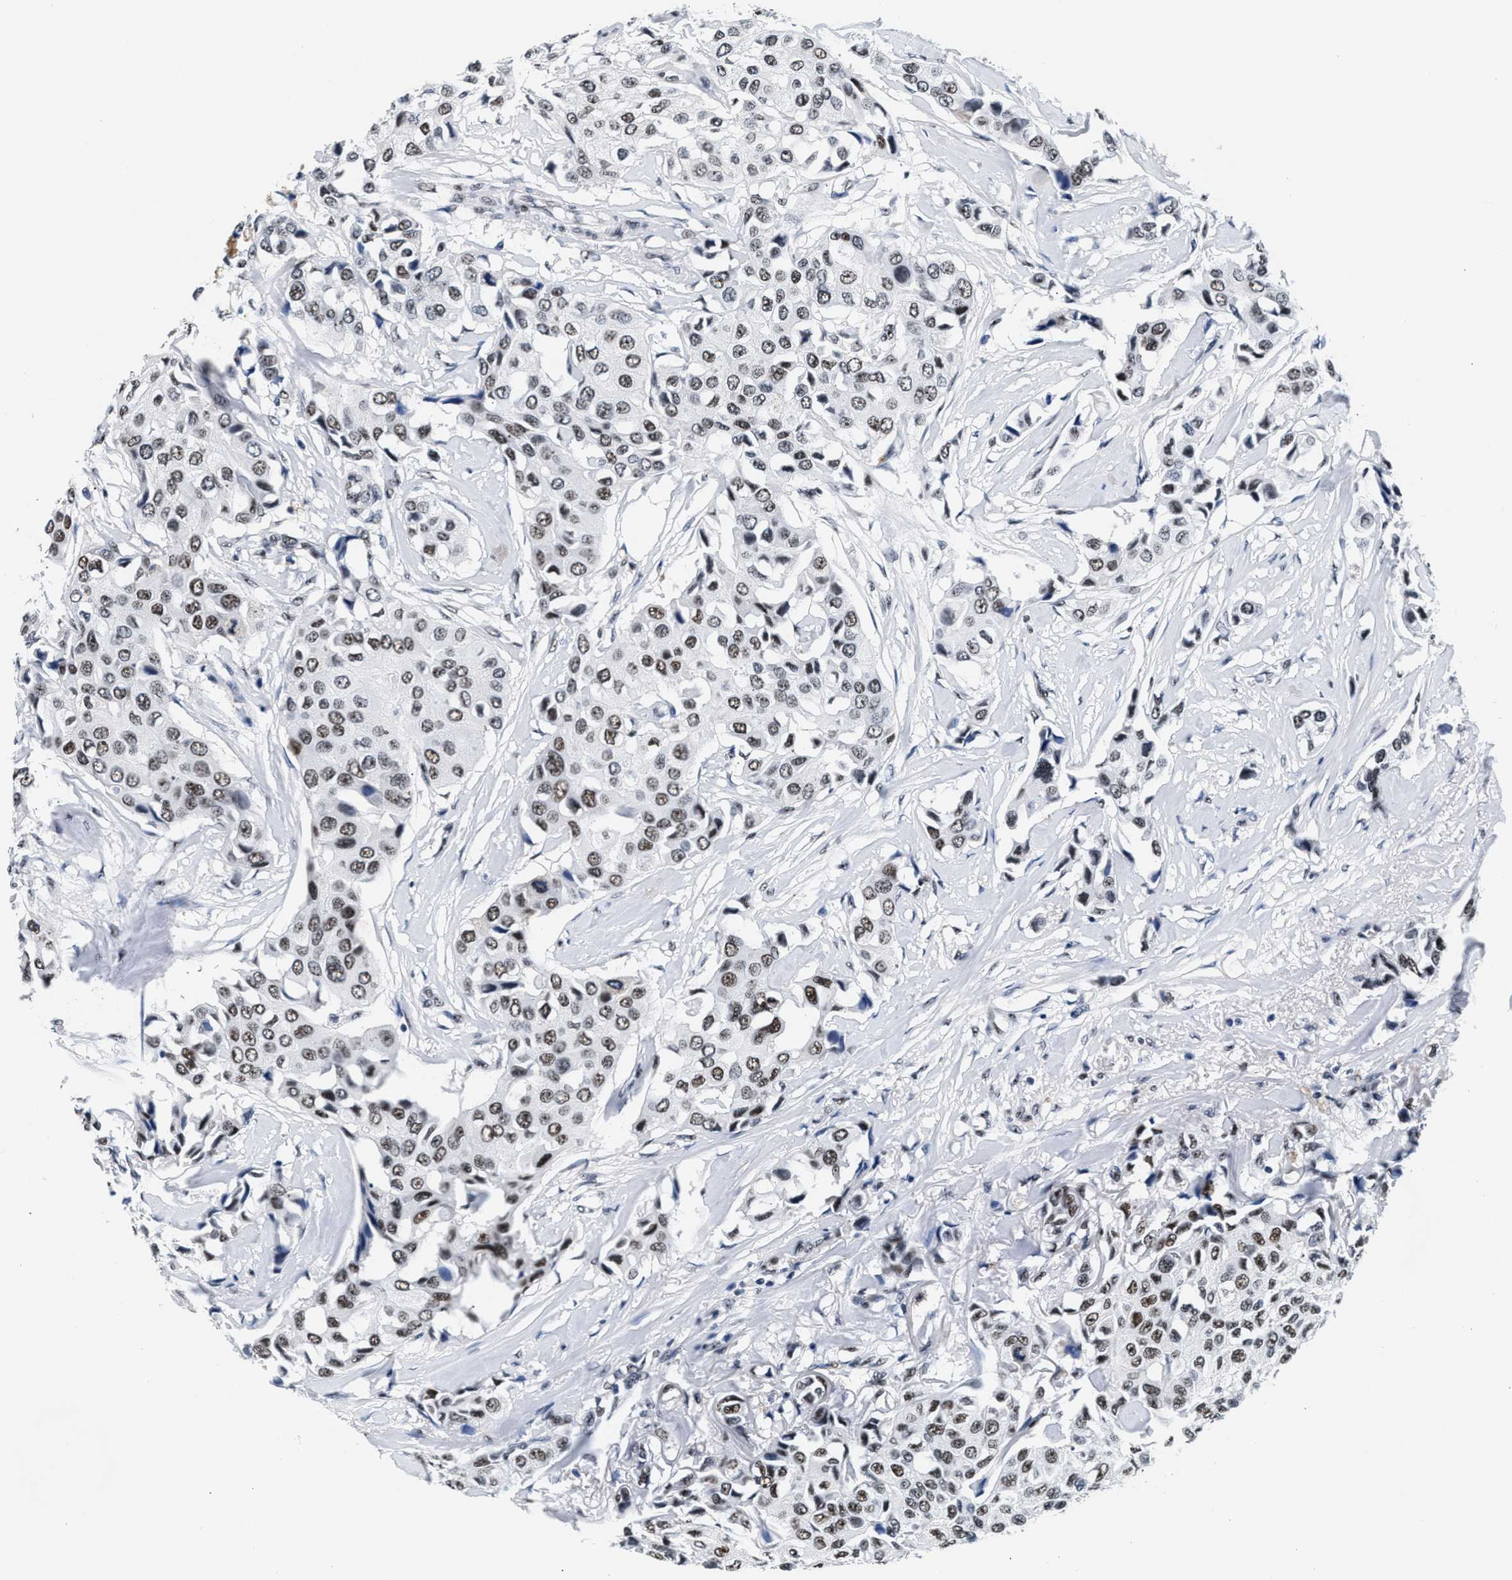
{"staining": {"intensity": "moderate", "quantity": ">75%", "location": "nuclear"}, "tissue": "breast cancer", "cell_type": "Tumor cells", "image_type": "cancer", "snomed": [{"axis": "morphology", "description": "Duct carcinoma"}, {"axis": "topography", "description": "Breast"}], "caption": "High-power microscopy captured an immunohistochemistry histopathology image of breast cancer, revealing moderate nuclear expression in about >75% of tumor cells. (DAB (3,3'-diaminobenzidine) IHC with brightfield microscopy, high magnification).", "gene": "RAD50", "patient": {"sex": "female", "age": 80}}